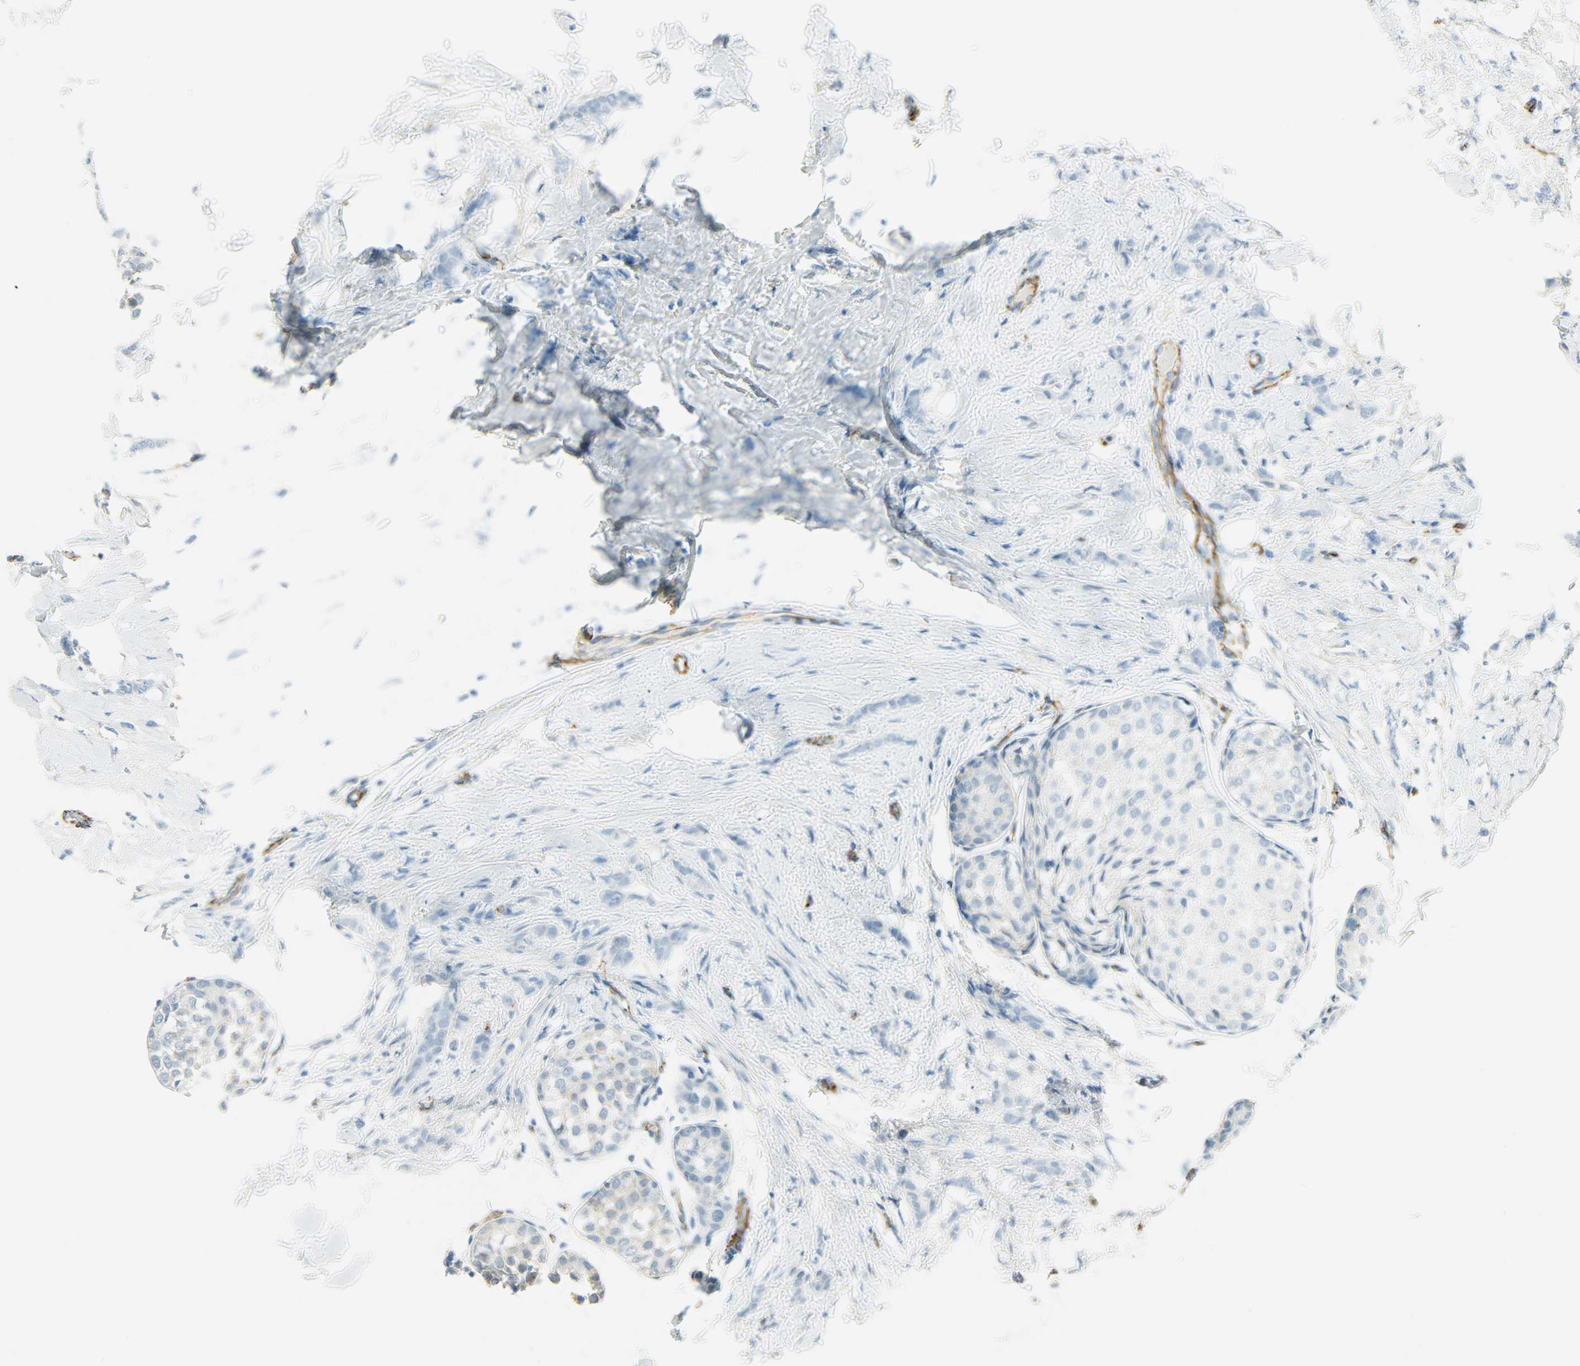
{"staining": {"intensity": "weak", "quantity": "<25%", "location": "cytoplasmic/membranous"}, "tissue": "breast cancer", "cell_type": "Tumor cells", "image_type": "cancer", "snomed": [{"axis": "morphology", "description": "Lobular carcinoma, in situ"}, {"axis": "morphology", "description": "Lobular carcinoma"}, {"axis": "topography", "description": "Breast"}], "caption": "Micrograph shows no protein staining in tumor cells of breast cancer tissue.", "gene": "VPS9D1", "patient": {"sex": "female", "age": 41}}